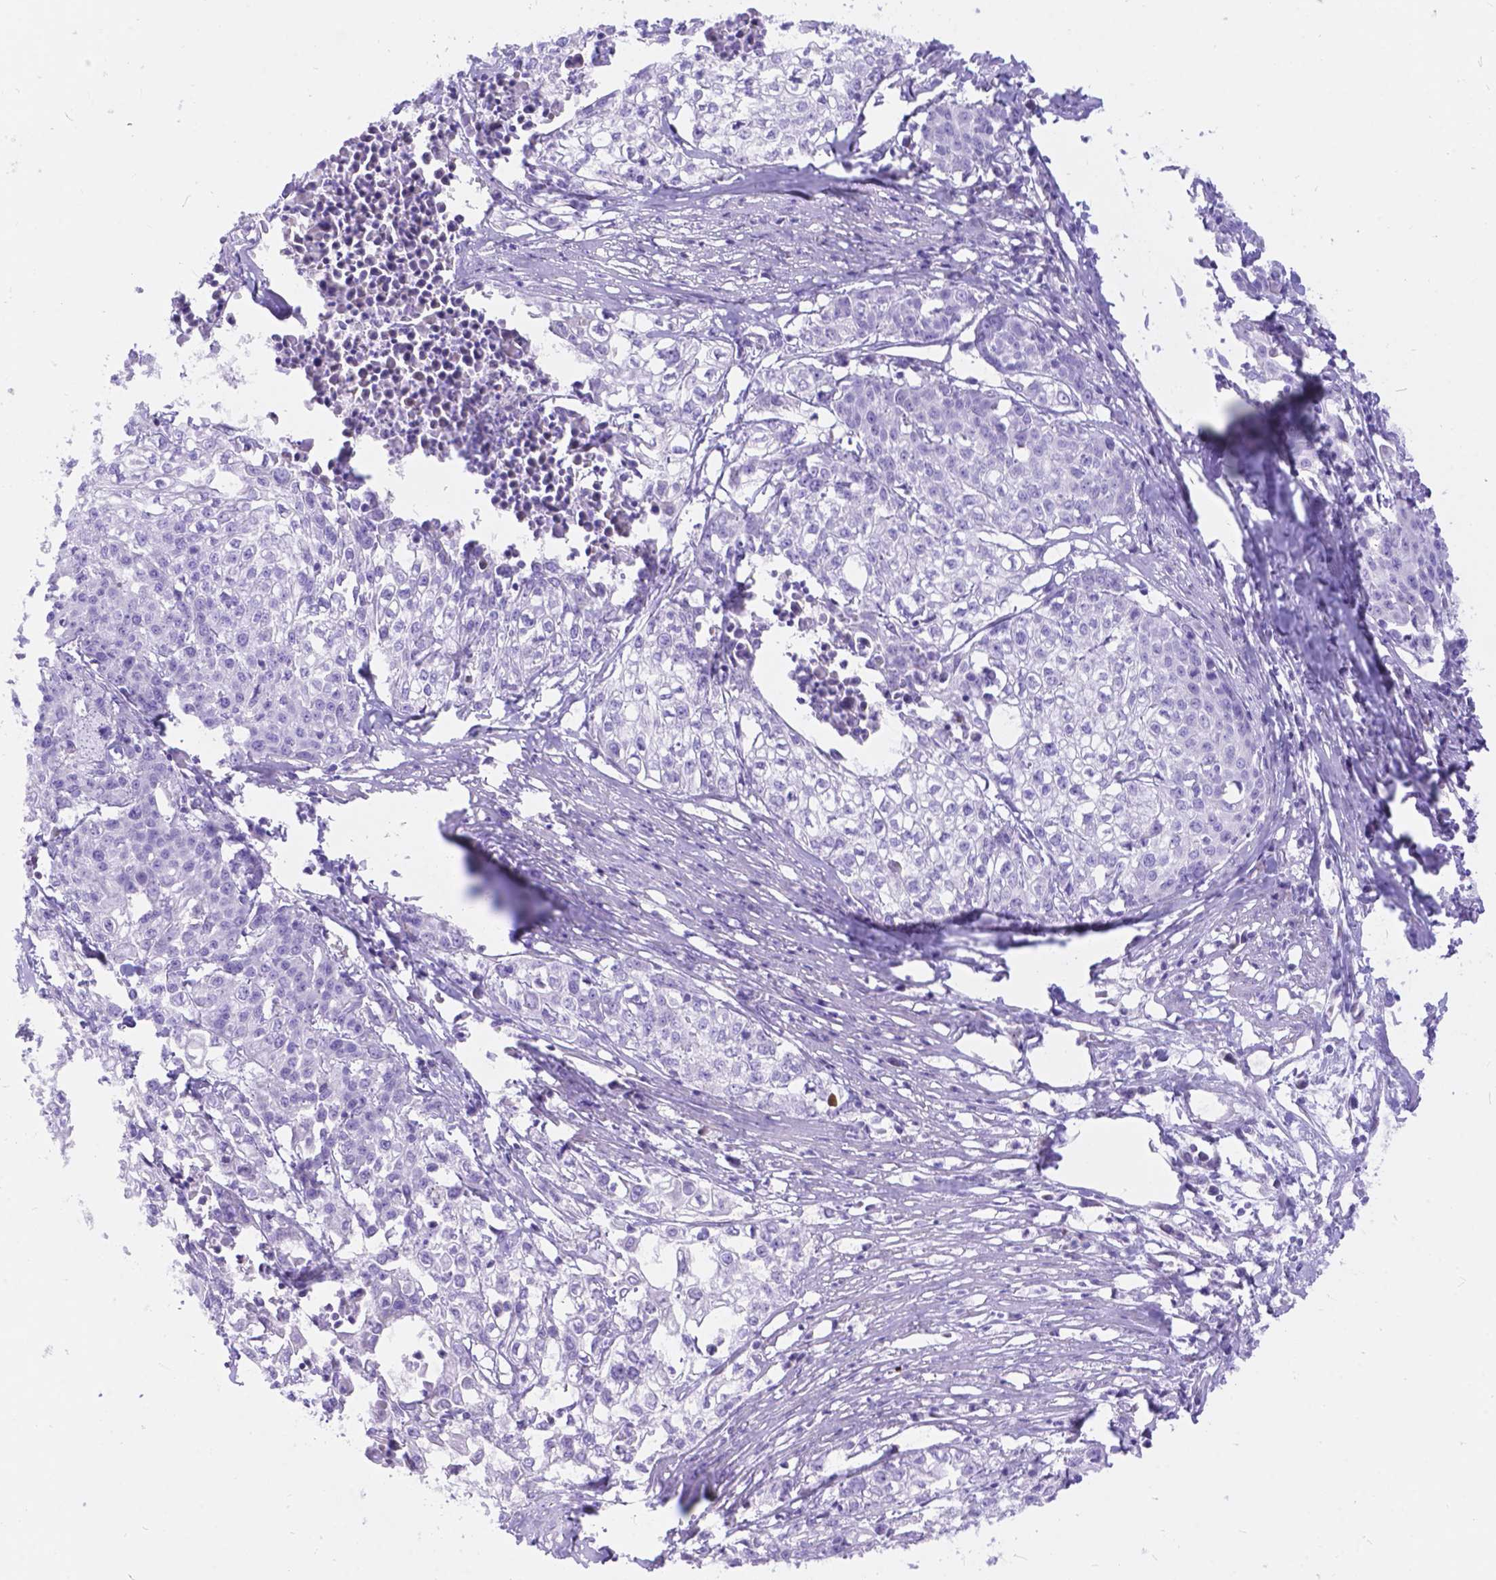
{"staining": {"intensity": "negative", "quantity": "none", "location": "none"}, "tissue": "cervical cancer", "cell_type": "Tumor cells", "image_type": "cancer", "snomed": [{"axis": "morphology", "description": "Squamous cell carcinoma, NOS"}, {"axis": "topography", "description": "Cervix"}], "caption": "Photomicrograph shows no protein expression in tumor cells of squamous cell carcinoma (cervical) tissue. (DAB IHC with hematoxylin counter stain).", "gene": "KLHL10", "patient": {"sex": "female", "age": 39}}